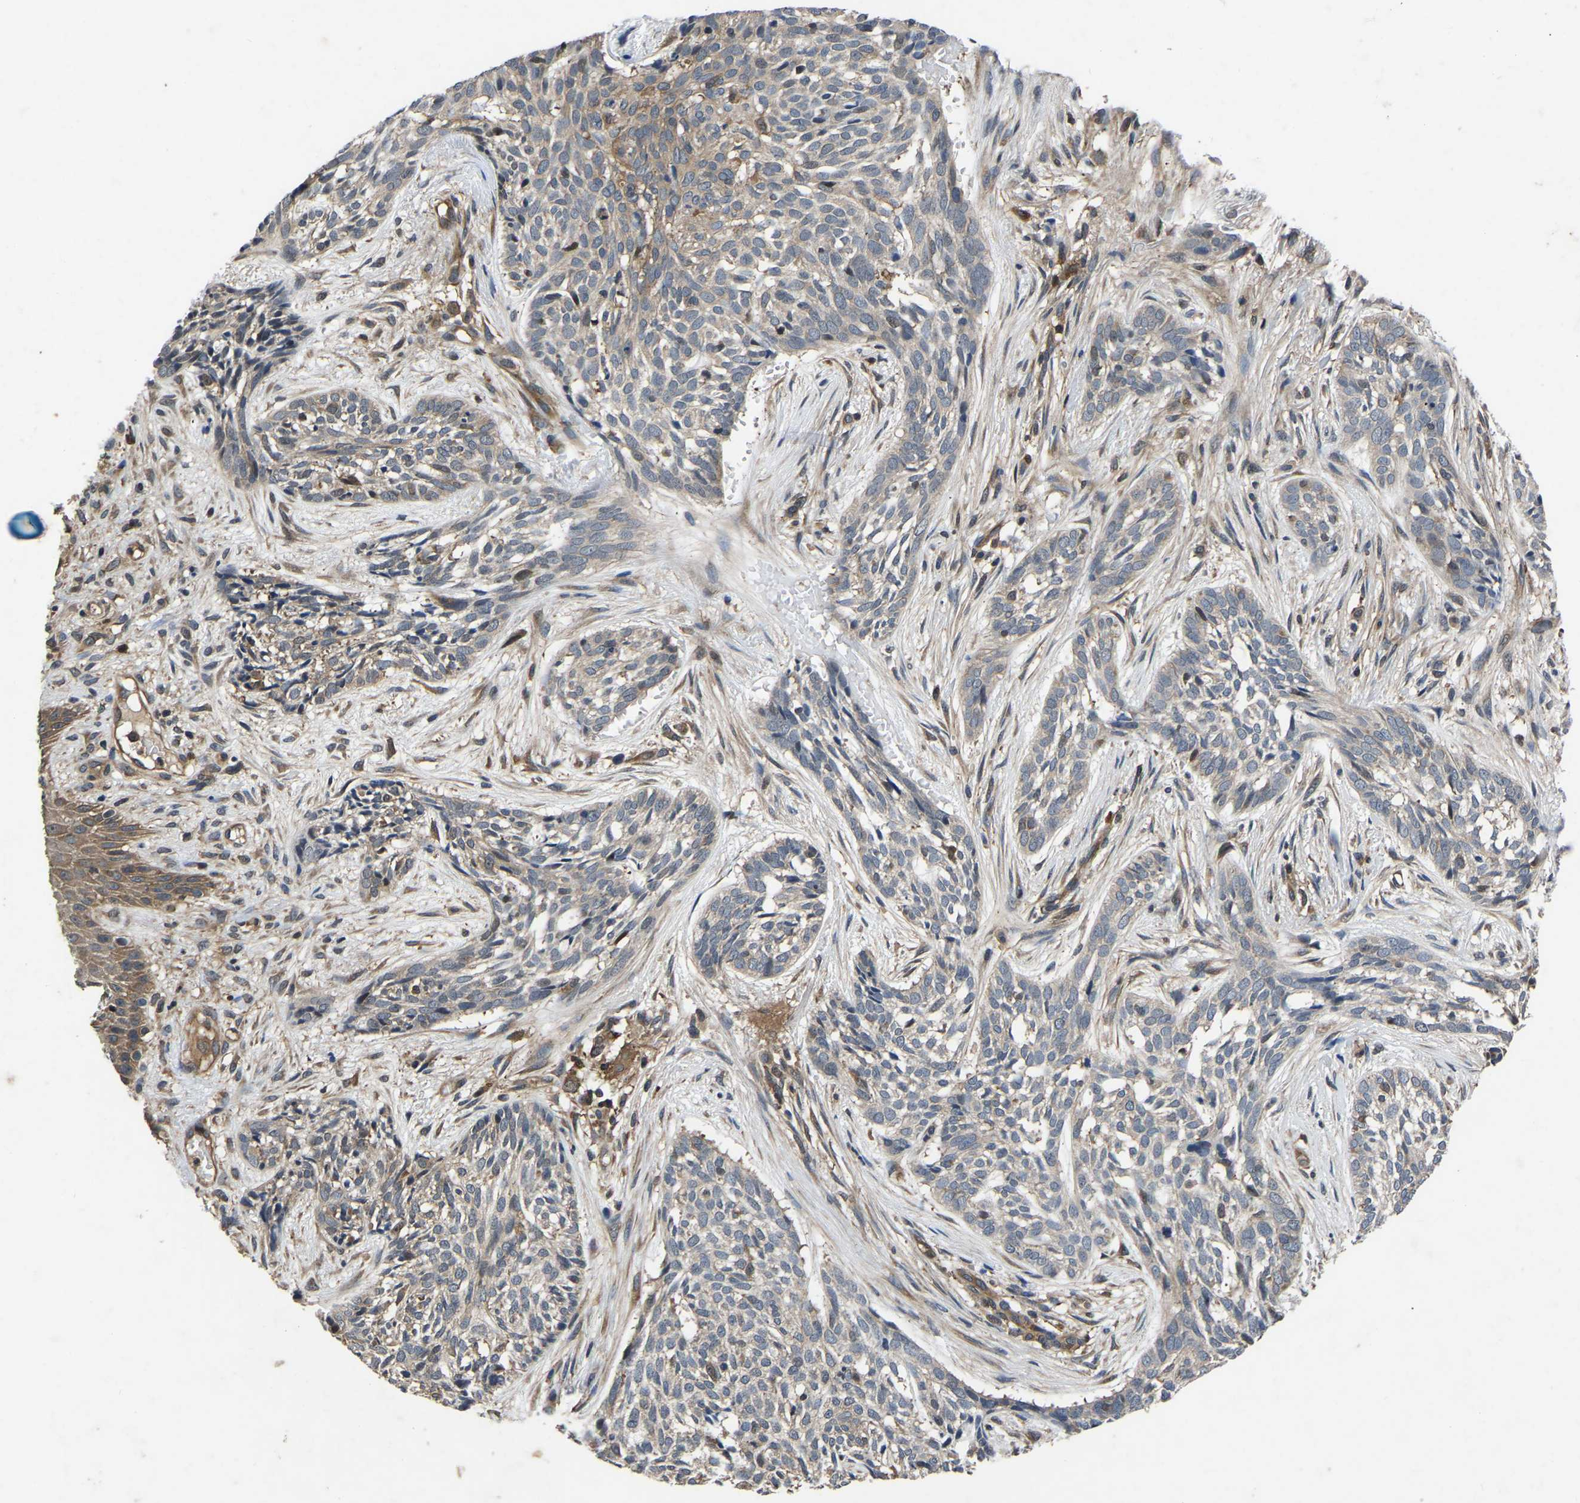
{"staining": {"intensity": "weak", "quantity": "25%-75%", "location": "cytoplasmic/membranous"}, "tissue": "skin cancer", "cell_type": "Tumor cells", "image_type": "cancer", "snomed": [{"axis": "morphology", "description": "Basal cell carcinoma"}, {"axis": "topography", "description": "Skin"}], "caption": "Skin cancer stained for a protein reveals weak cytoplasmic/membranous positivity in tumor cells.", "gene": "FGD5", "patient": {"sex": "female", "age": 88}}